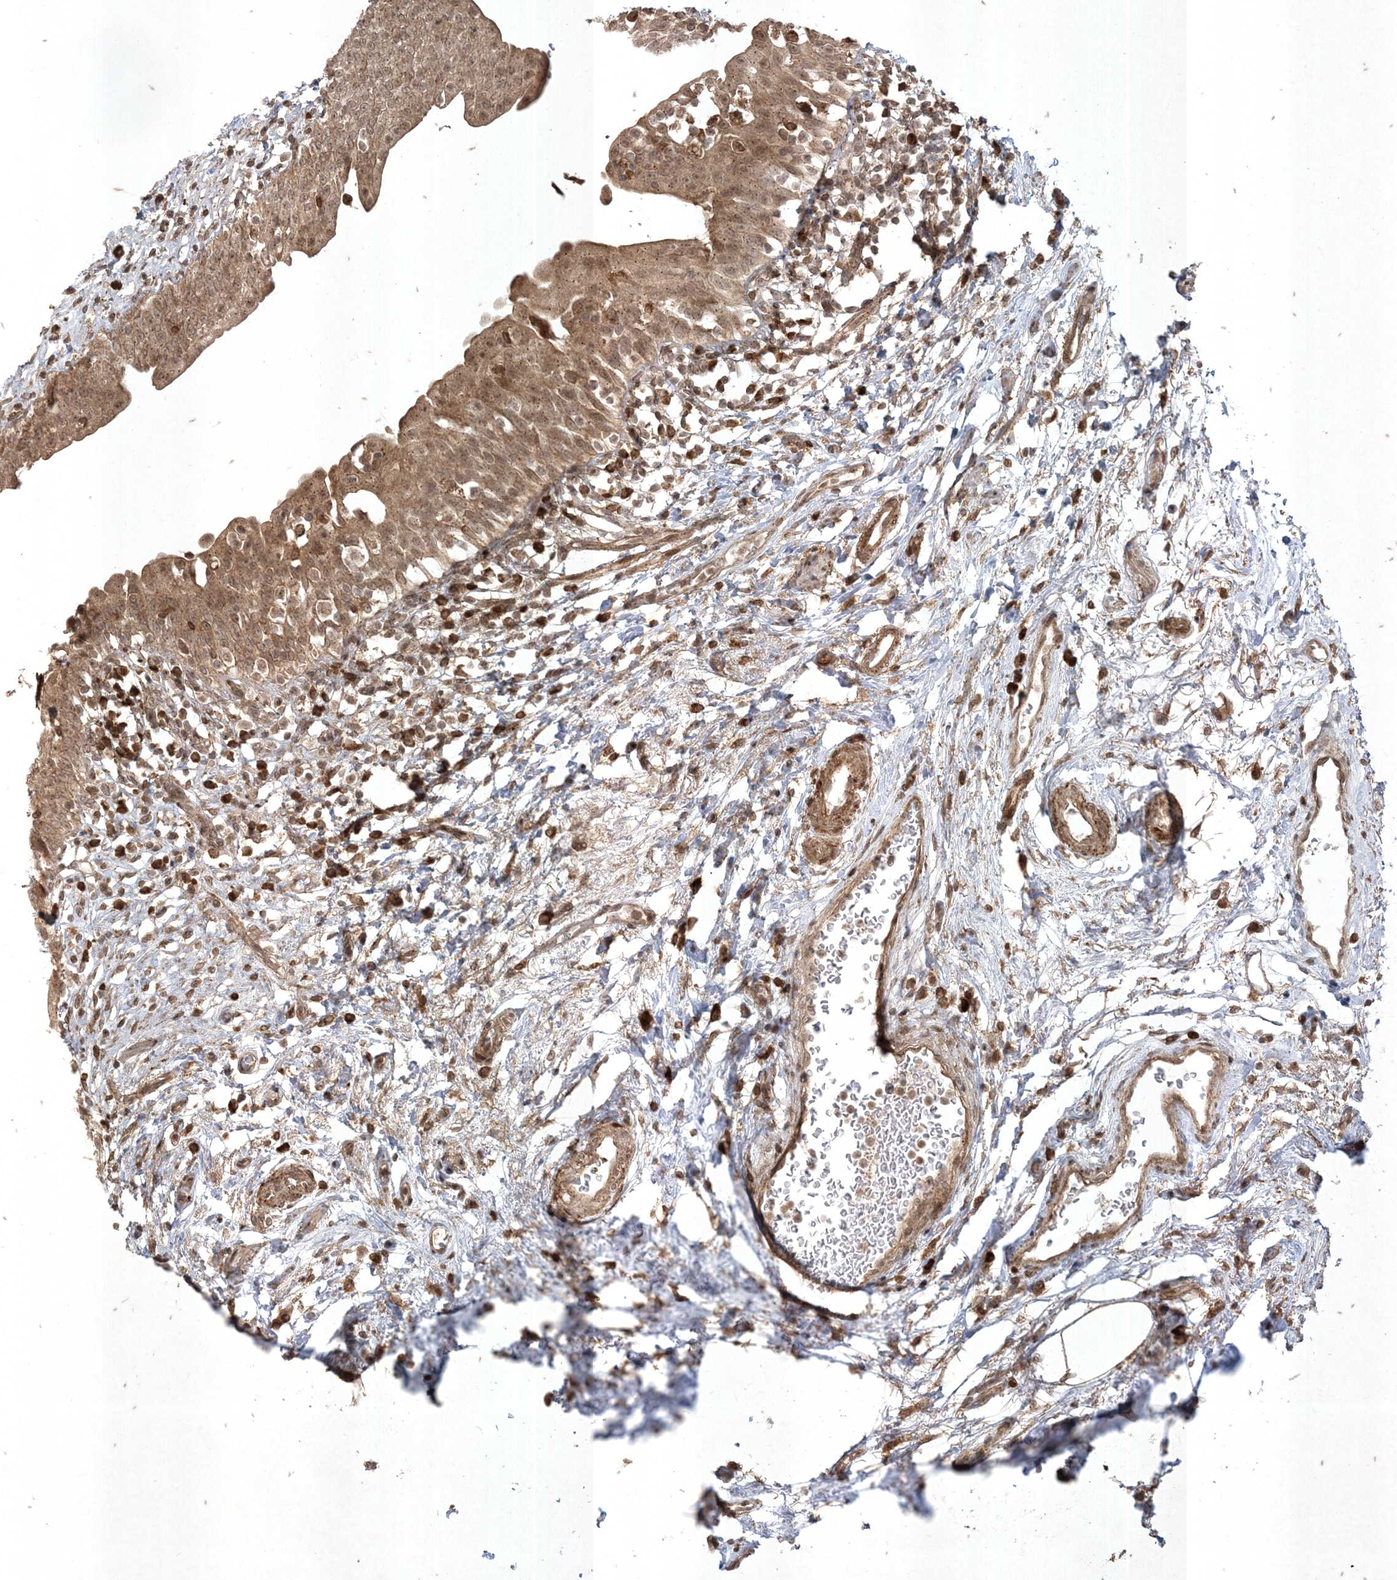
{"staining": {"intensity": "moderate", "quantity": ">75%", "location": "cytoplasmic/membranous,nuclear"}, "tissue": "urinary bladder", "cell_type": "Urothelial cells", "image_type": "normal", "snomed": [{"axis": "morphology", "description": "Normal tissue, NOS"}, {"axis": "topography", "description": "Urinary bladder"}], "caption": "Moderate cytoplasmic/membranous,nuclear expression for a protein is appreciated in about >75% of urothelial cells of normal urinary bladder using immunohistochemistry.", "gene": "RRAS", "patient": {"sex": "male", "age": 83}}